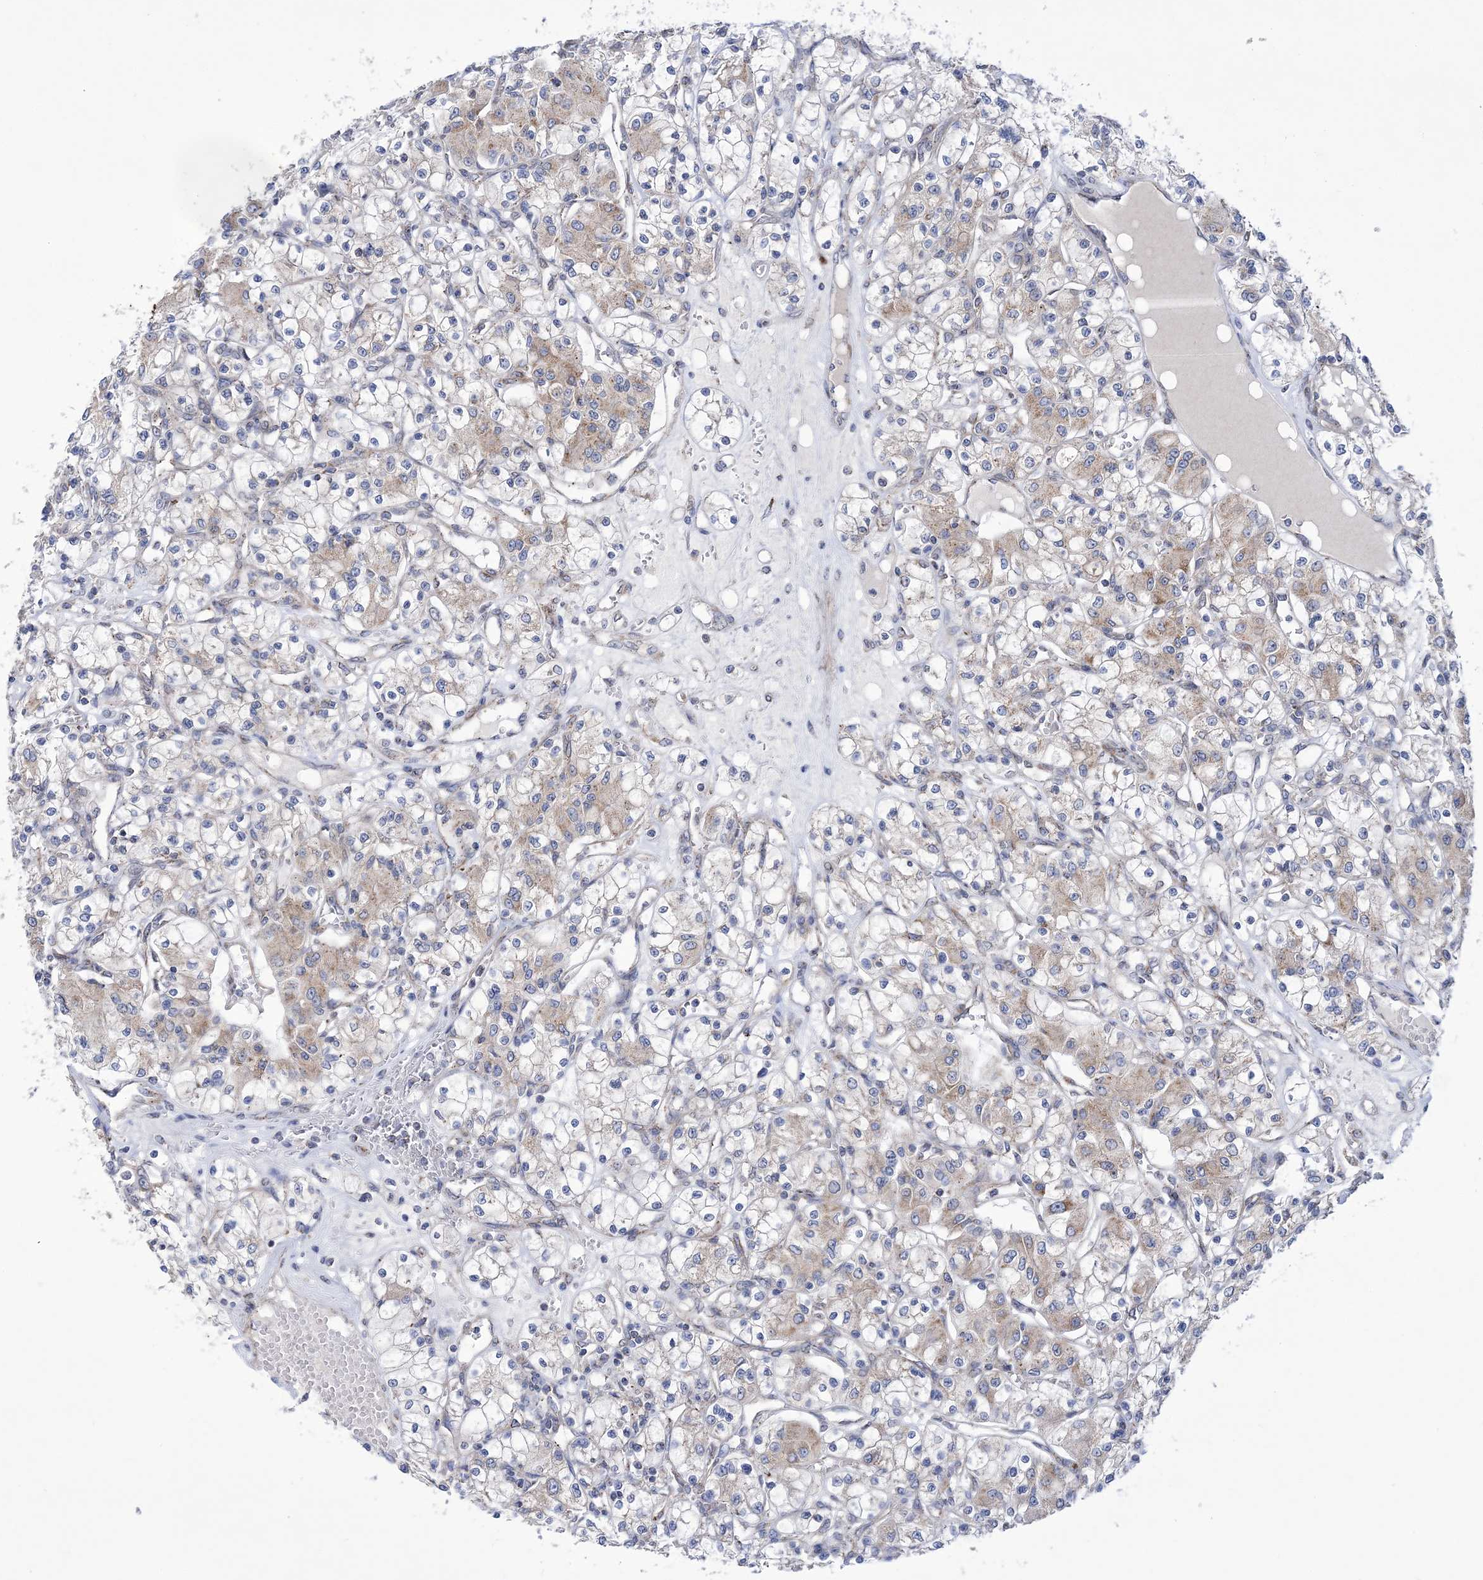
{"staining": {"intensity": "weak", "quantity": "<25%", "location": "cytoplasmic/membranous"}, "tissue": "renal cancer", "cell_type": "Tumor cells", "image_type": "cancer", "snomed": [{"axis": "morphology", "description": "Adenocarcinoma, NOS"}, {"axis": "topography", "description": "Kidney"}], "caption": "This is a histopathology image of immunohistochemistry staining of renal cancer, which shows no expression in tumor cells.", "gene": "COPB2", "patient": {"sex": "female", "age": 59}}